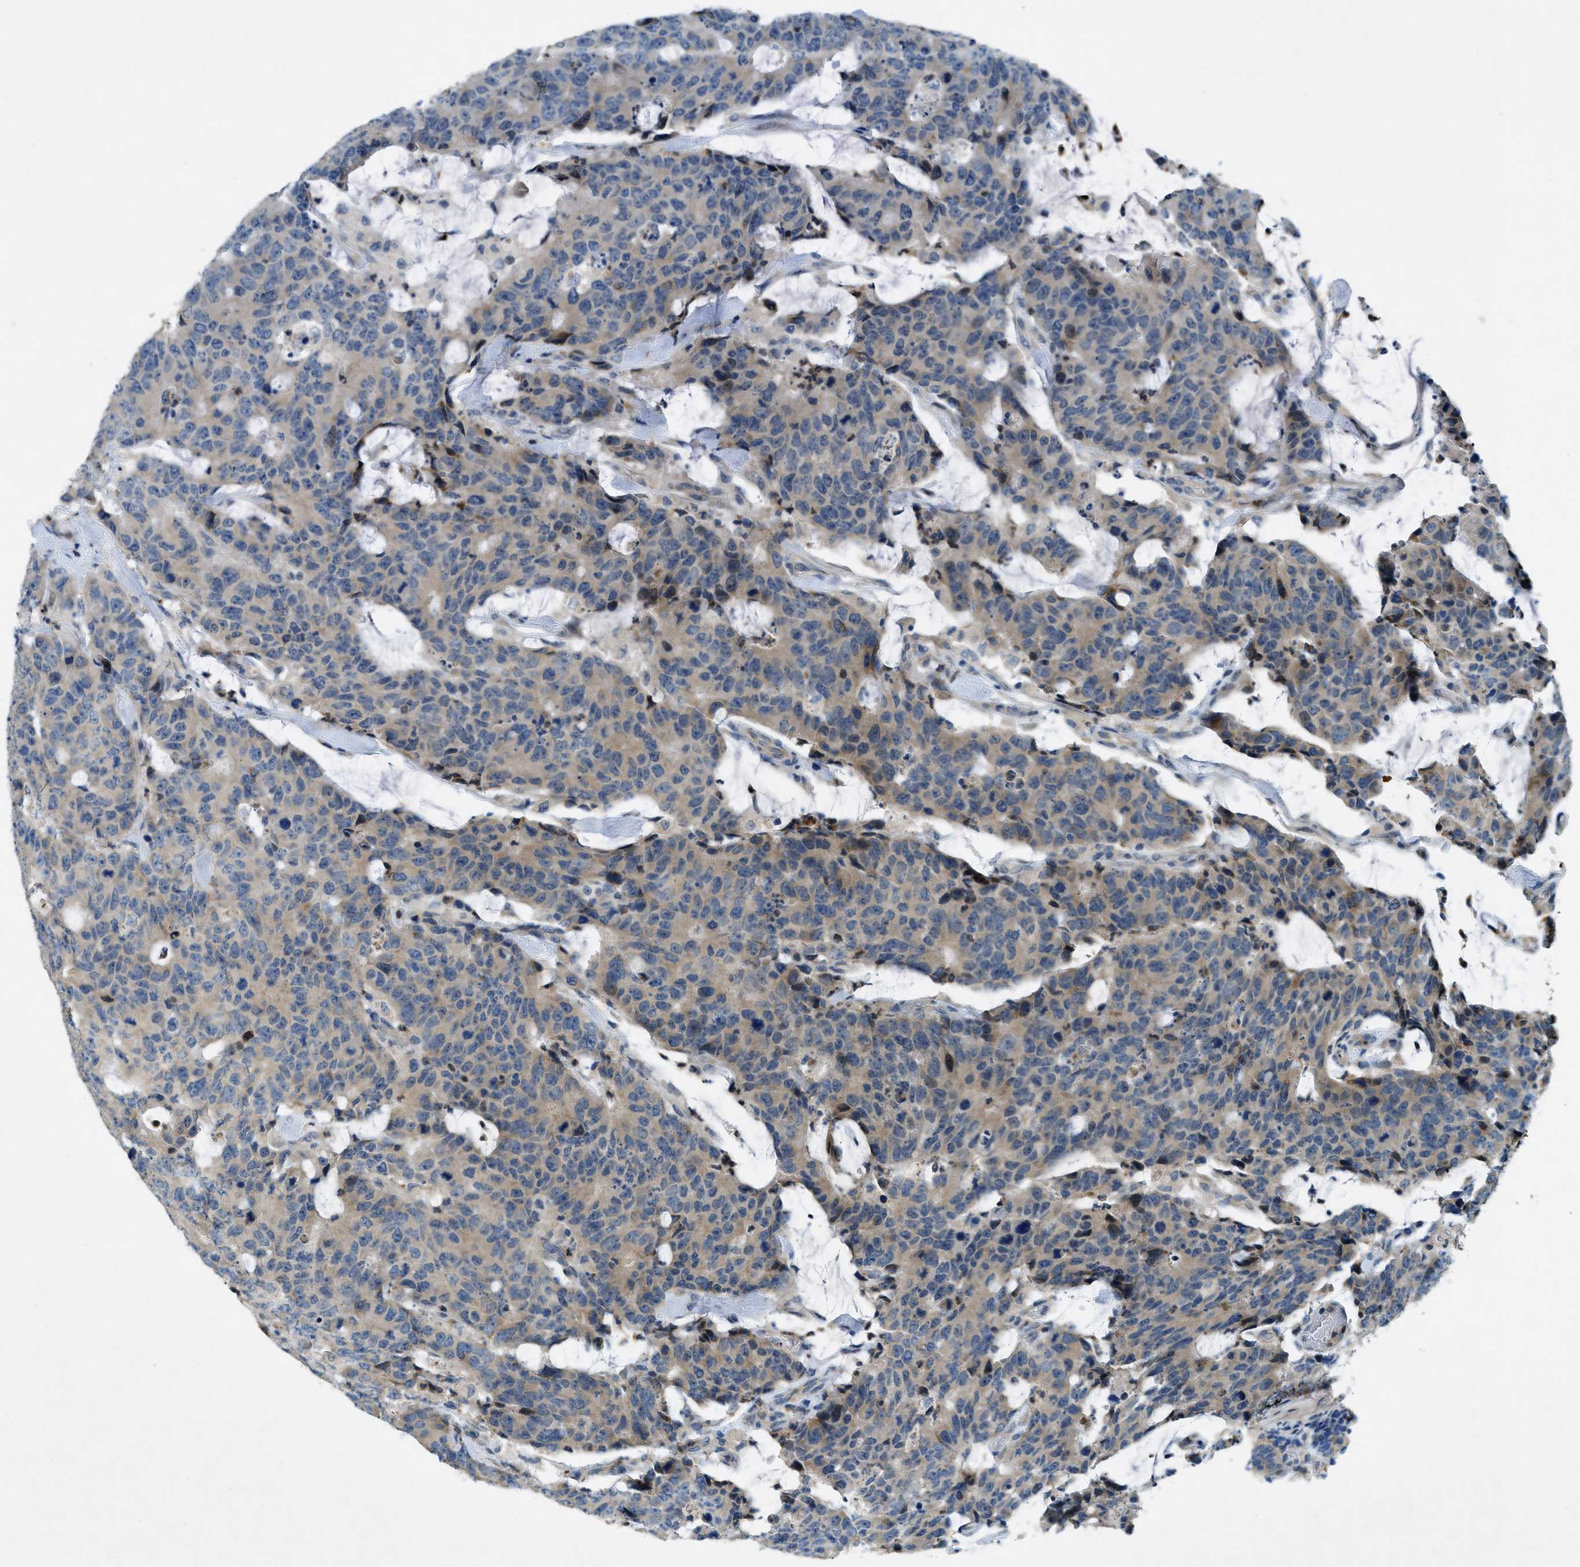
{"staining": {"intensity": "weak", "quantity": "25%-75%", "location": "cytoplasmic/membranous"}, "tissue": "colorectal cancer", "cell_type": "Tumor cells", "image_type": "cancer", "snomed": [{"axis": "morphology", "description": "Adenocarcinoma, NOS"}, {"axis": "topography", "description": "Colon"}], "caption": "This is an image of immunohistochemistry (IHC) staining of colorectal cancer, which shows weak expression in the cytoplasmic/membranous of tumor cells.", "gene": "SNX14", "patient": {"sex": "female", "age": 86}}